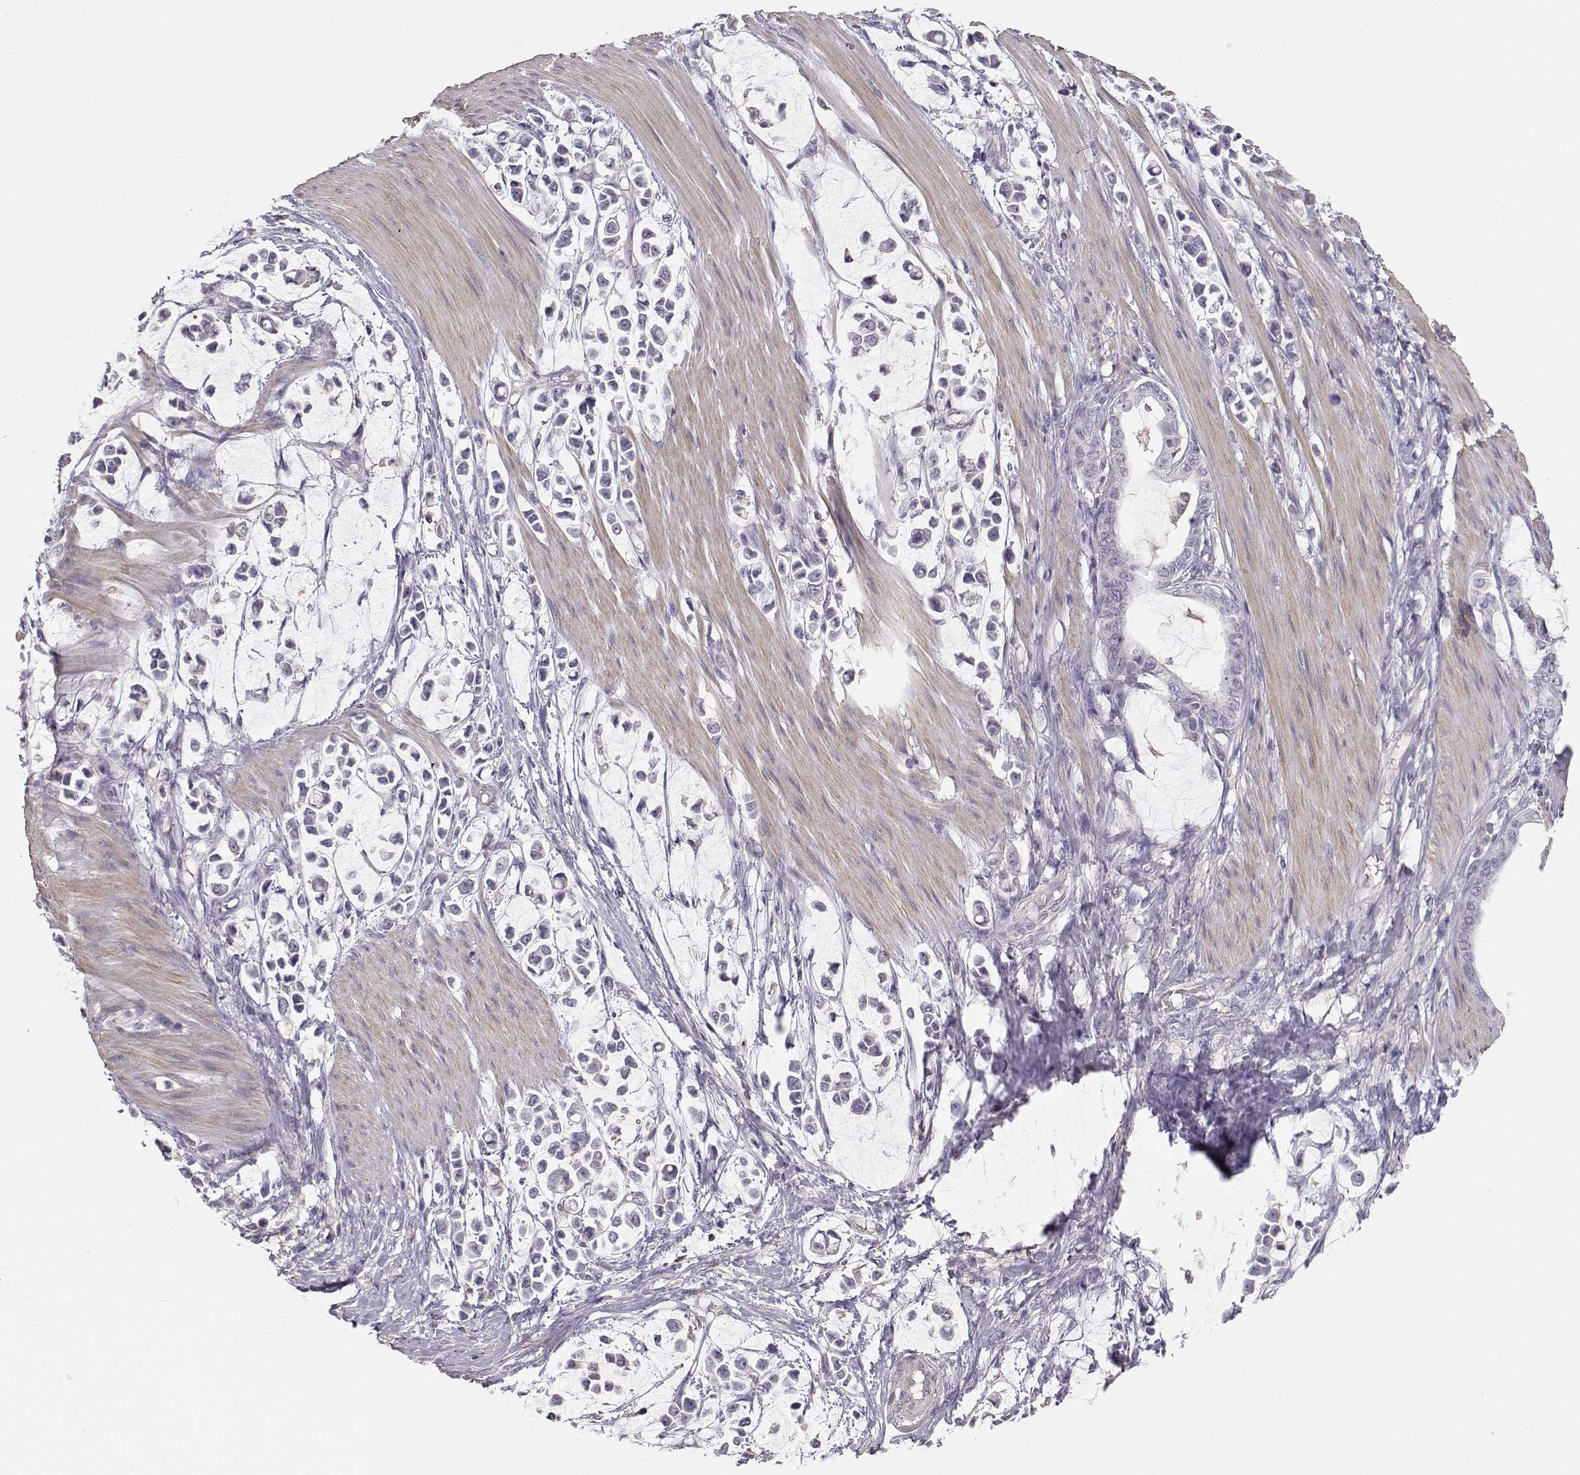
{"staining": {"intensity": "negative", "quantity": "none", "location": "none"}, "tissue": "stomach cancer", "cell_type": "Tumor cells", "image_type": "cancer", "snomed": [{"axis": "morphology", "description": "Adenocarcinoma, NOS"}, {"axis": "topography", "description": "Stomach"}], "caption": "Immunohistochemistry image of stomach cancer stained for a protein (brown), which exhibits no staining in tumor cells.", "gene": "DAPL1", "patient": {"sex": "male", "age": 82}}